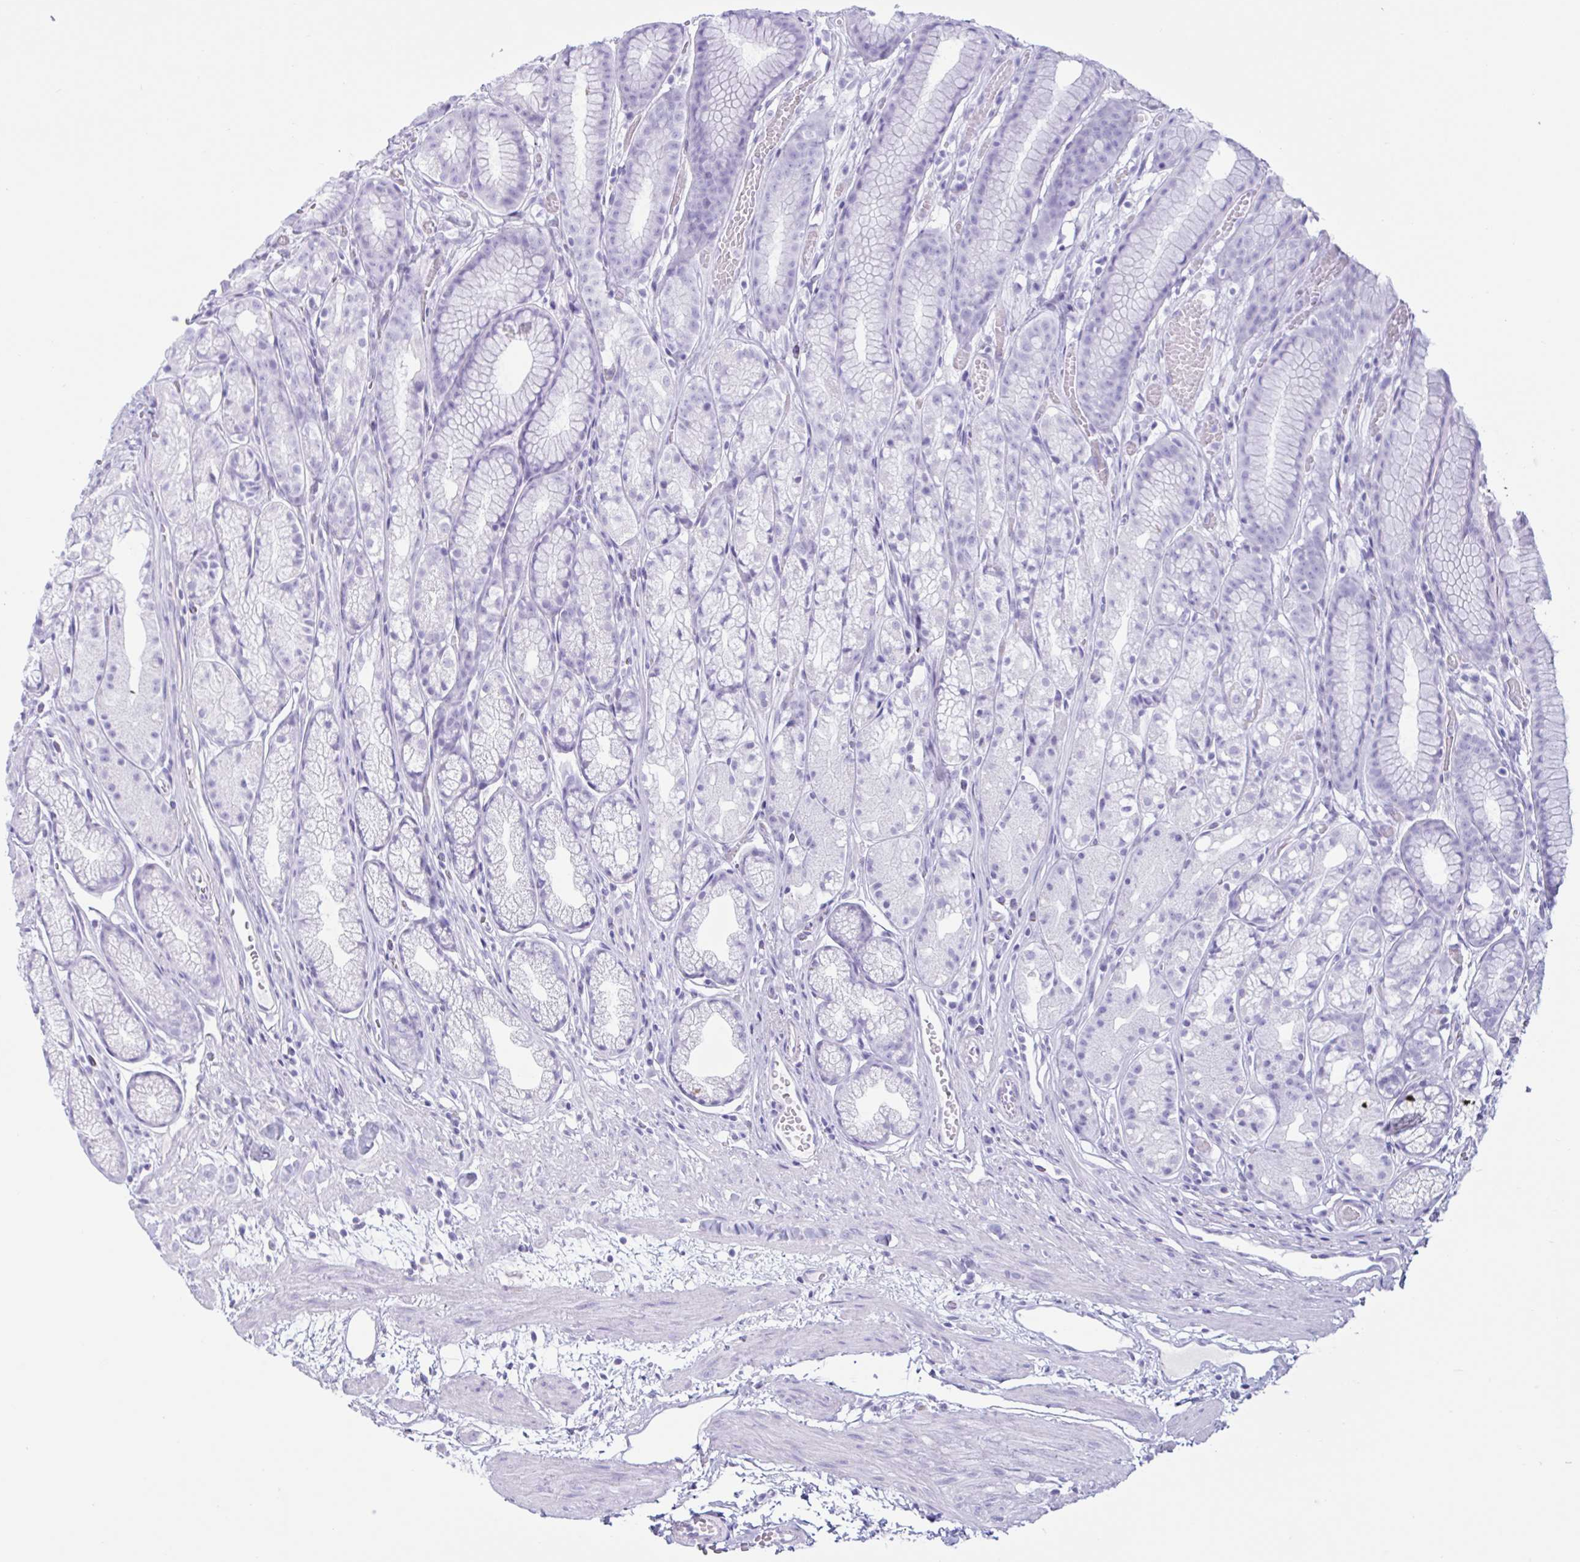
{"staining": {"intensity": "negative", "quantity": "none", "location": "none"}, "tissue": "stomach", "cell_type": "Glandular cells", "image_type": "normal", "snomed": [{"axis": "morphology", "description": "Normal tissue, NOS"}, {"axis": "topography", "description": "Smooth muscle"}, {"axis": "topography", "description": "Stomach"}], "caption": "IHC histopathology image of normal stomach: stomach stained with DAB (3,3'-diaminobenzidine) reveals no significant protein staining in glandular cells.", "gene": "MRGPRG", "patient": {"sex": "male", "age": 70}}